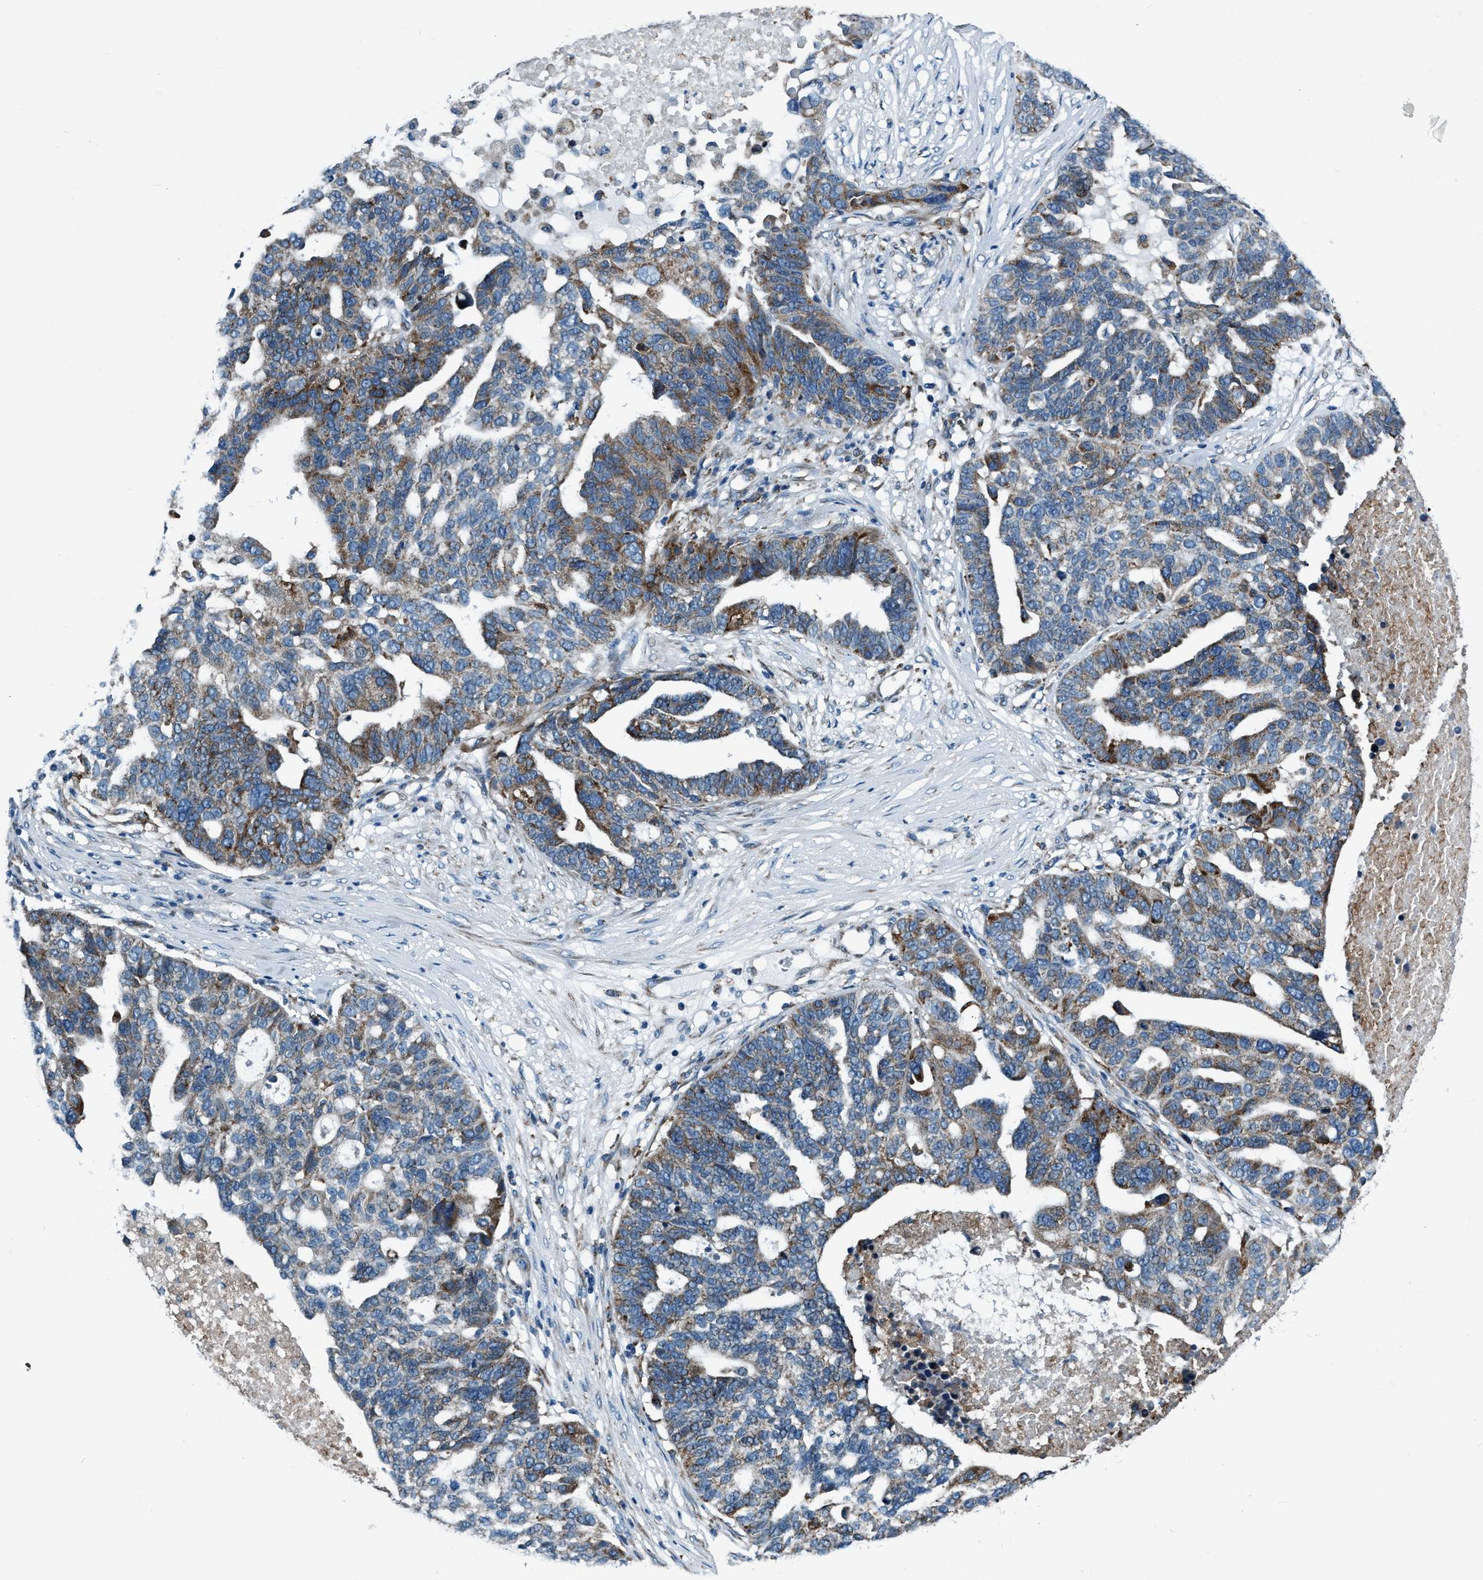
{"staining": {"intensity": "moderate", "quantity": "25%-75%", "location": "cytoplasmic/membranous"}, "tissue": "ovarian cancer", "cell_type": "Tumor cells", "image_type": "cancer", "snomed": [{"axis": "morphology", "description": "Cystadenocarcinoma, serous, NOS"}, {"axis": "topography", "description": "Ovary"}], "caption": "An image of ovarian cancer (serous cystadenocarcinoma) stained for a protein displays moderate cytoplasmic/membranous brown staining in tumor cells. (Stains: DAB in brown, nuclei in blue, Microscopy: brightfield microscopy at high magnification).", "gene": "ARMC9", "patient": {"sex": "female", "age": 59}}